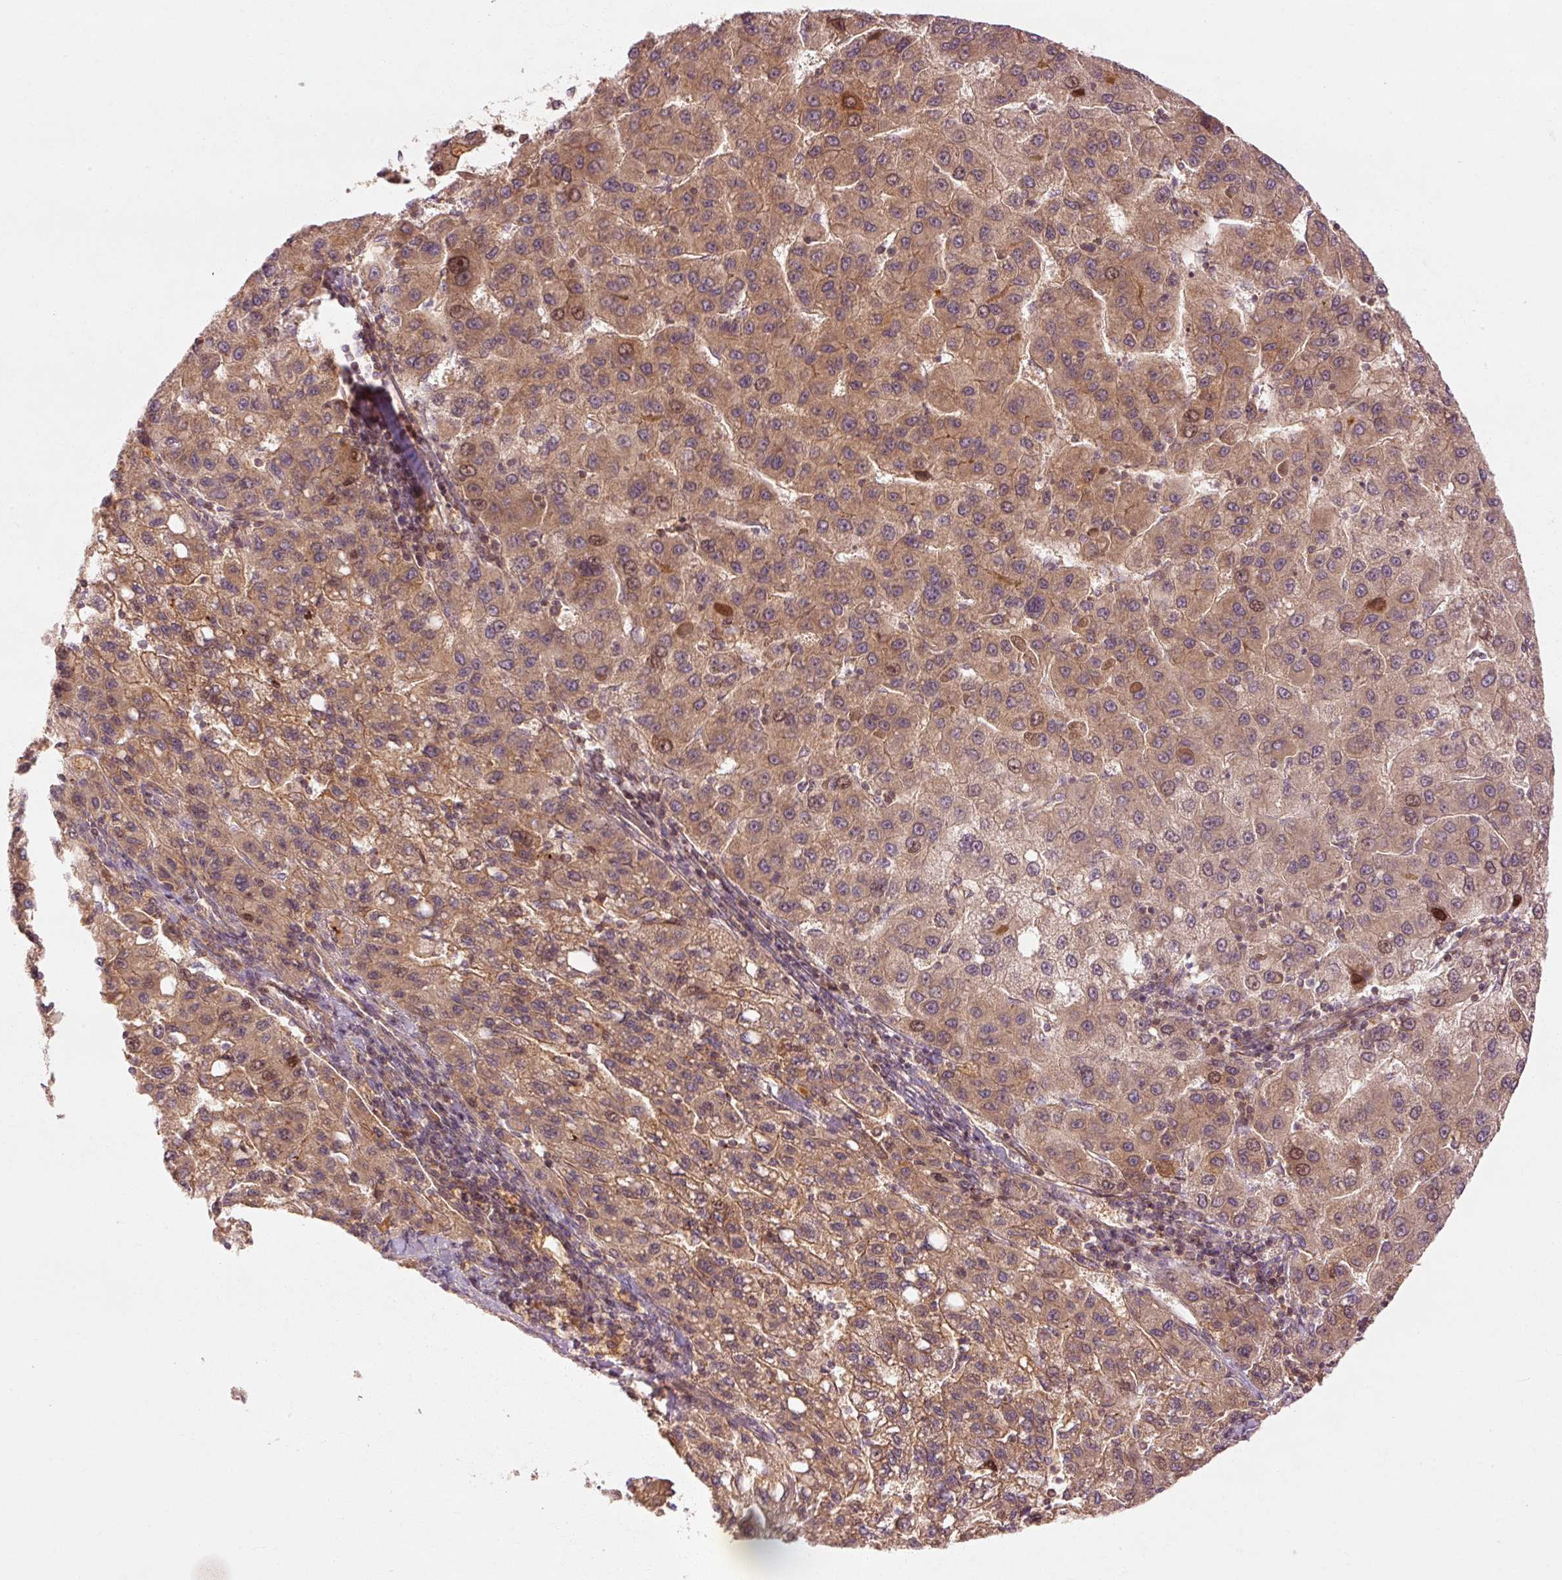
{"staining": {"intensity": "weak", "quantity": ">75%", "location": "cytoplasmic/membranous,nuclear"}, "tissue": "liver cancer", "cell_type": "Tumor cells", "image_type": "cancer", "snomed": [{"axis": "morphology", "description": "Carcinoma, Hepatocellular, NOS"}, {"axis": "topography", "description": "Liver"}], "caption": "Immunohistochemical staining of liver hepatocellular carcinoma exhibits low levels of weak cytoplasmic/membranous and nuclear staining in about >75% of tumor cells. (brown staining indicates protein expression, while blue staining denotes nuclei).", "gene": "CTNNA1", "patient": {"sex": "female", "age": 82}}